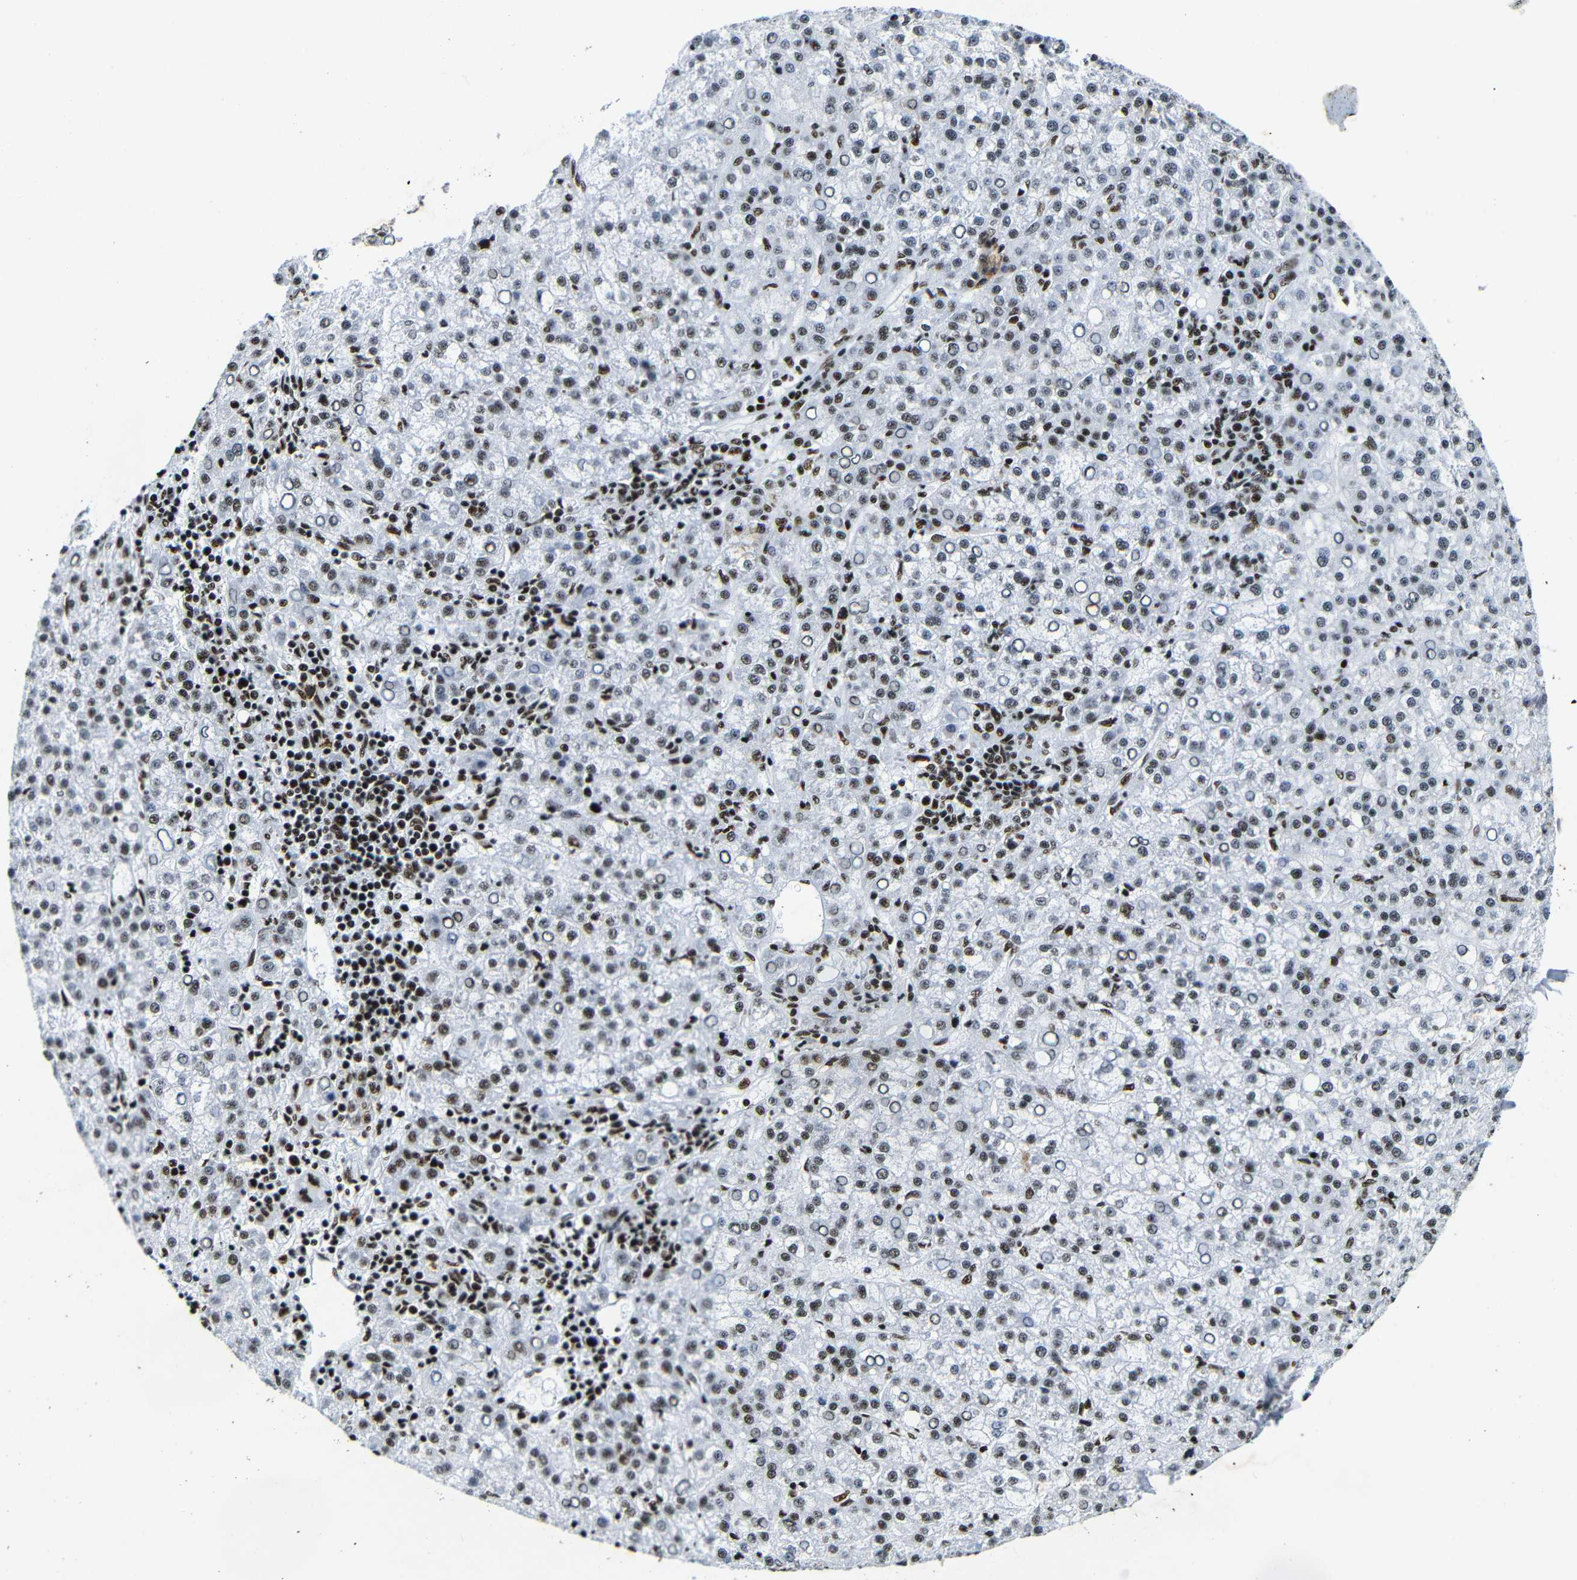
{"staining": {"intensity": "moderate", "quantity": "25%-75%", "location": "nuclear"}, "tissue": "liver cancer", "cell_type": "Tumor cells", "image_type": "cancer", "snomed": [{"axis": "morphology", "description": "Carcinoma, Hepatocellular, NOS"}, {"axis": "topography", "description": "Liver"}], "caption": "A high-resolution micrograph shows IHC staining of liver hepatocellular carcinoma, which exhibits moderate nuclear staining in approximately 25%-75% of tumor cells. (IHC, brightfield microscopy, high magnification).", "gene": "SRSF1", "patient": {"sex": "female", "age": 58}}